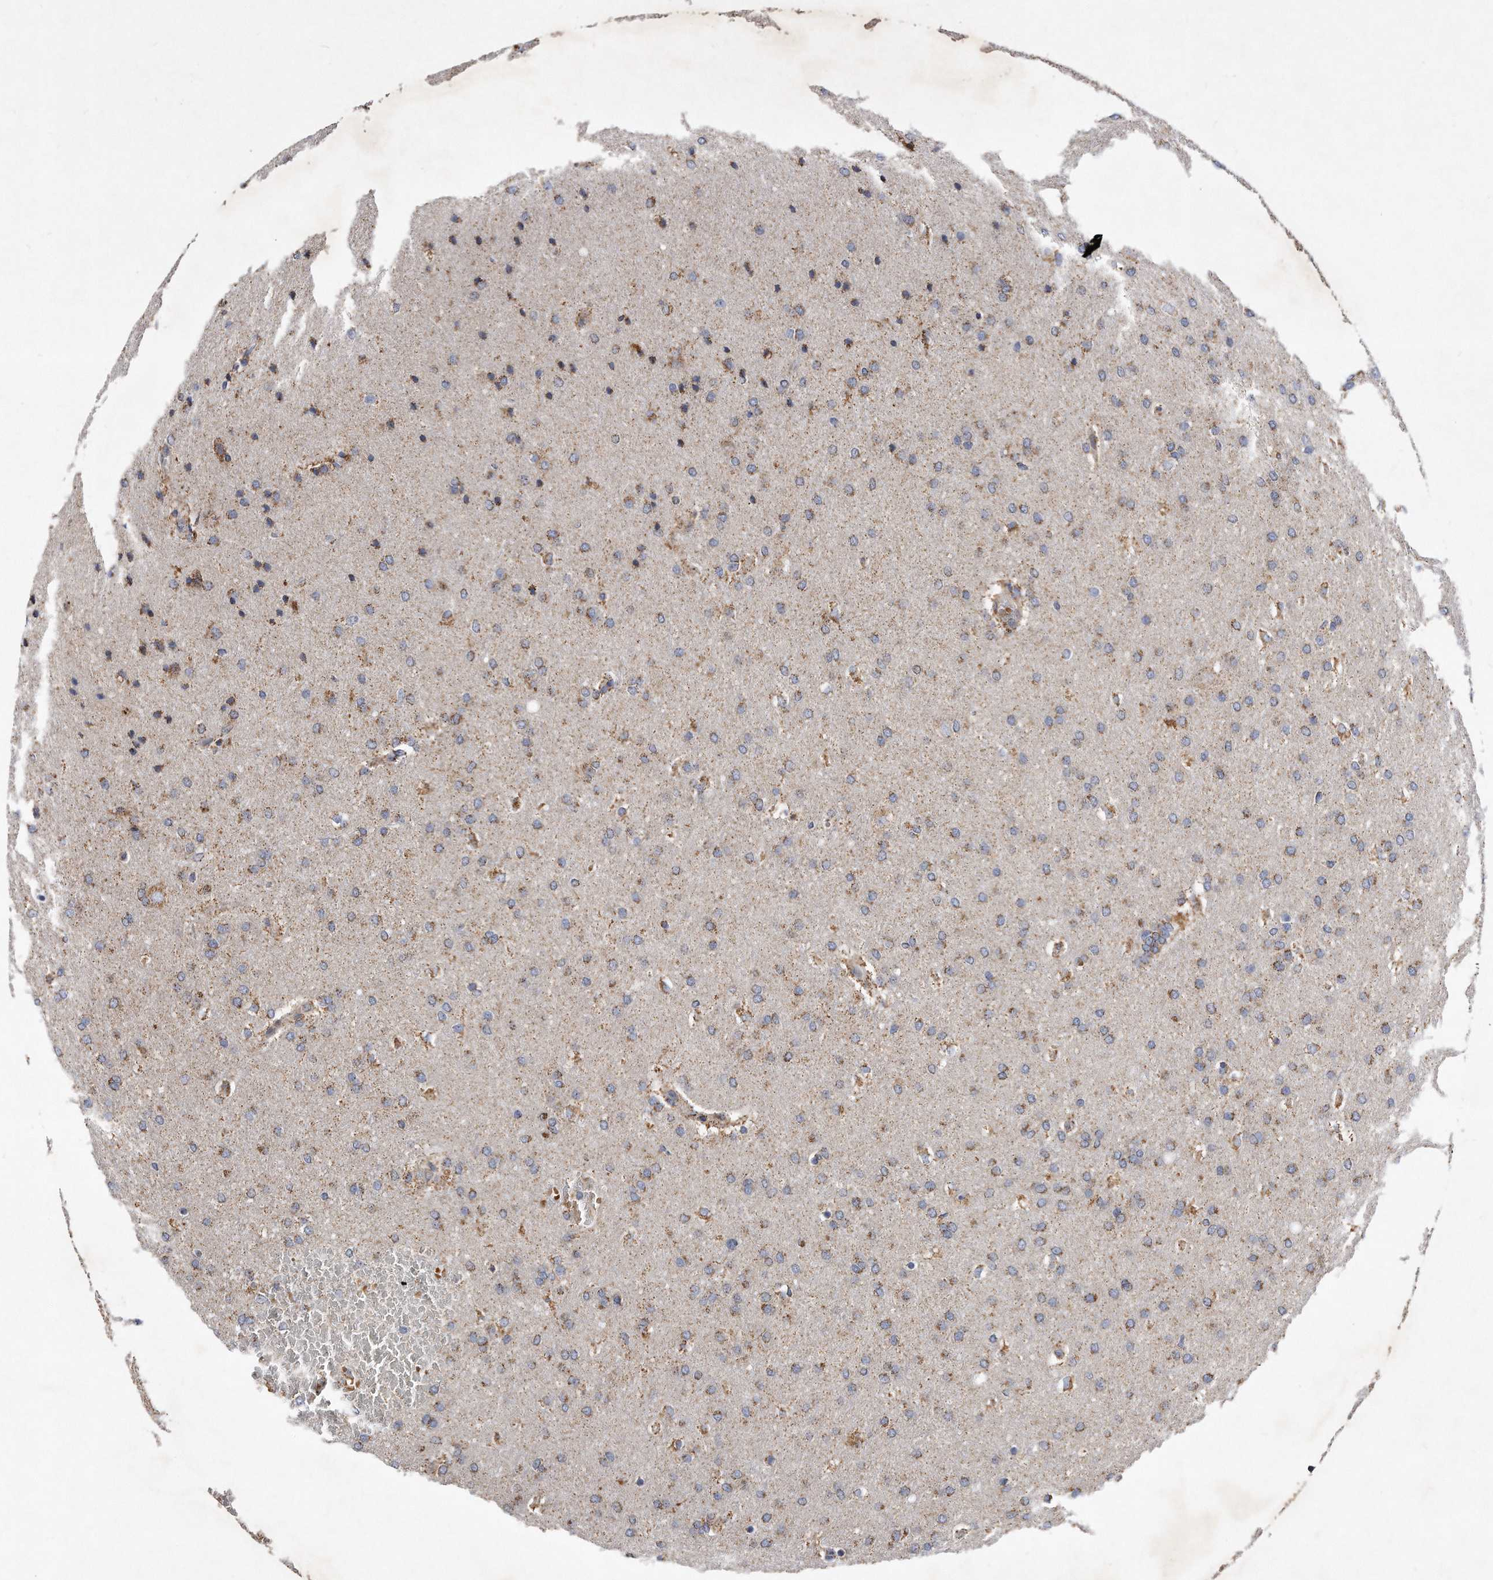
{"staining": {"intensity": "weak", "quantity": ">75%", "location": "cytoplasmic/membranous"}, "tissue": "glioma", "cell_type": "Tumor cells", "image_type": "cancer", "snomed": [{"axis": "morphology", "description": "Glioma, malignant, Low grade"}, {"axis": "topography", "description": "Brain"}], "caption": "An immunohistochemistry (IHC) image of neoplastic tissue is shown. Protein staining in brown labels weak cytoplasmic/membranous positivity in malignant glioma (low-grade) within tumor cells.", "gene": "PPP5C", "patient": {"sex": "female", "age": 37}}